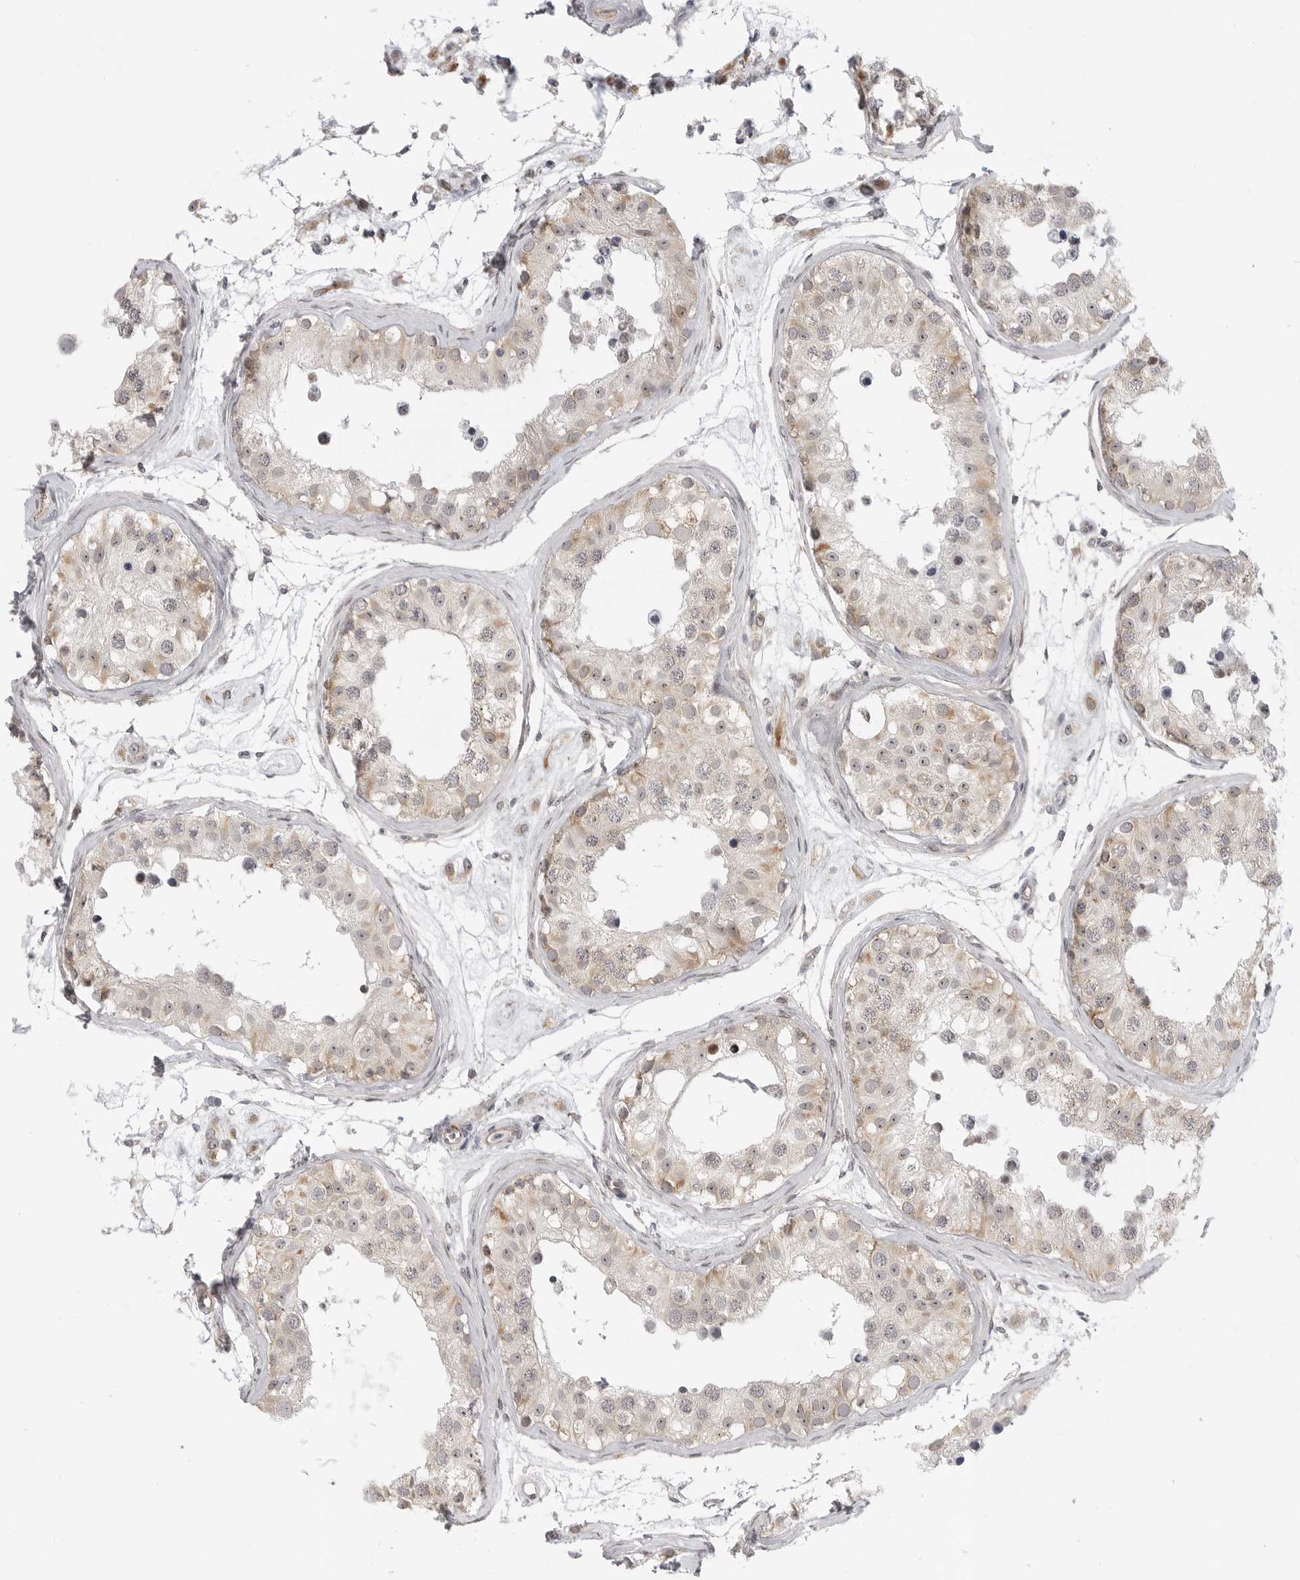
{"staining": {"intensity": "moderate", "quantity": "<25%", "location": "cytoplasmic/membranous"}, "tissue": "testis", "cell_type": "Cells in seminiferous ducts", "image_type": "normal", "snomed": [{"axis": "morphology", "description": "Normal tissue, NOS"}, {"axis": "morphology", "description": "Adenocarcinoma, metastatic, NOS"}, {"axis": "topography", "description": "Testis"}], "caption": "An immunohistochemistry histopathology image of benign tissue is shown. Protein staining in brown labels moderate cytoplasmic/membranous positivity in testis within cells in seminiferous ducts. (Stains: DAB in brown, nuclei in blue, Microscopy: brightfield microscopy at high magnification).", "gene": "CEP295NL", "patient": {"sex": "male", "age": 26}}